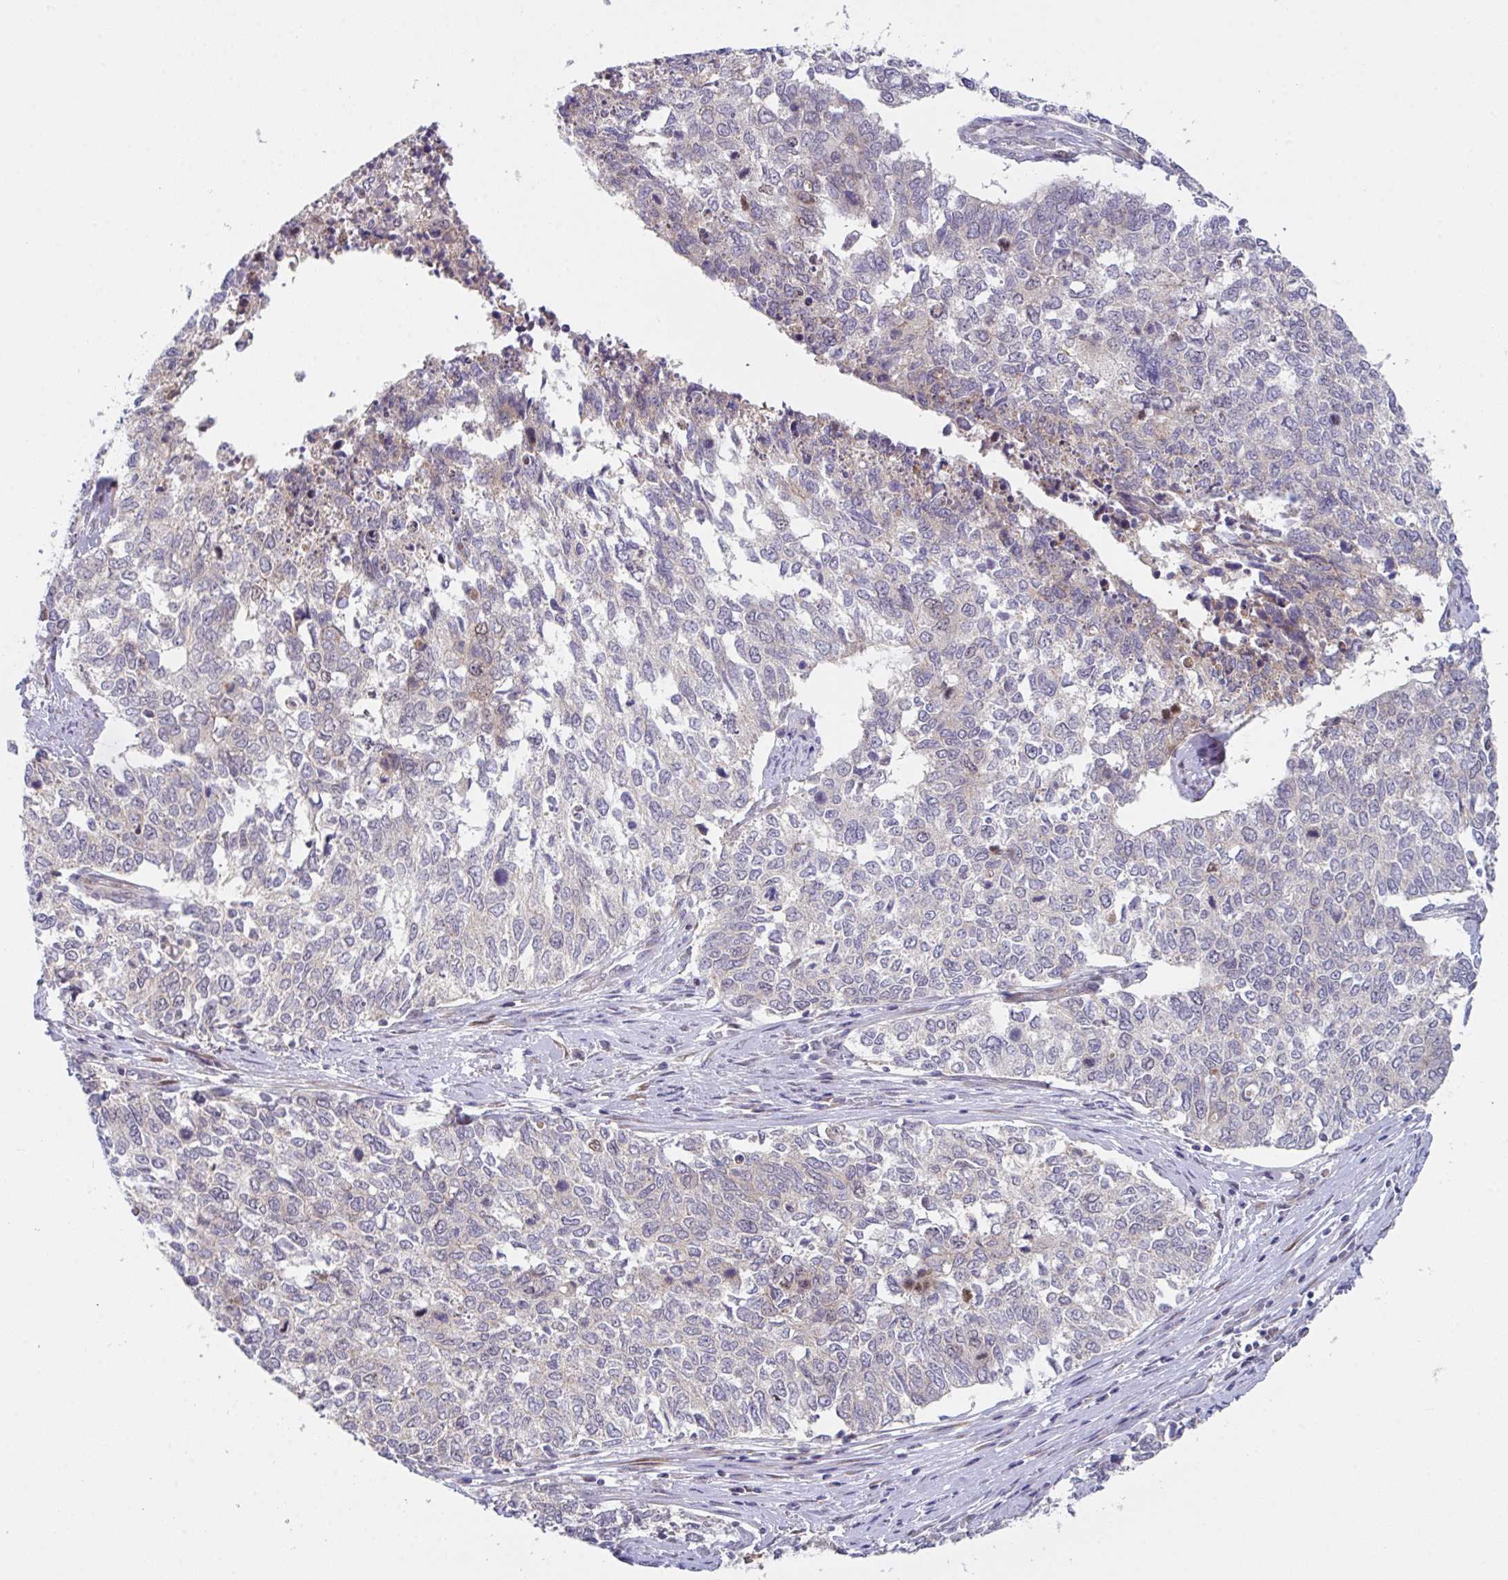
{"staining": {"intensity": "moderate", "quantity": "<25%", "location": "nuclear"}, "tissue": "cervical cancer", "cell_type": "Tumor cells", "image_type": "cancer", "snomed": [{"axis": "morphology", "description": "Adenocarcinoma, NOS"}, {"axis": "topography", "description": "Cervix"}], "caption": "Immunohistochemistry (DAB (3,3'-diaminobenzidine)) staining of human adenocarcinoma (cervical) displays moderate nuclear protein staining in approximately <25% of tumor cells.", "gene": "RBM18", "patient": {"sex": "female", "age": 63}}